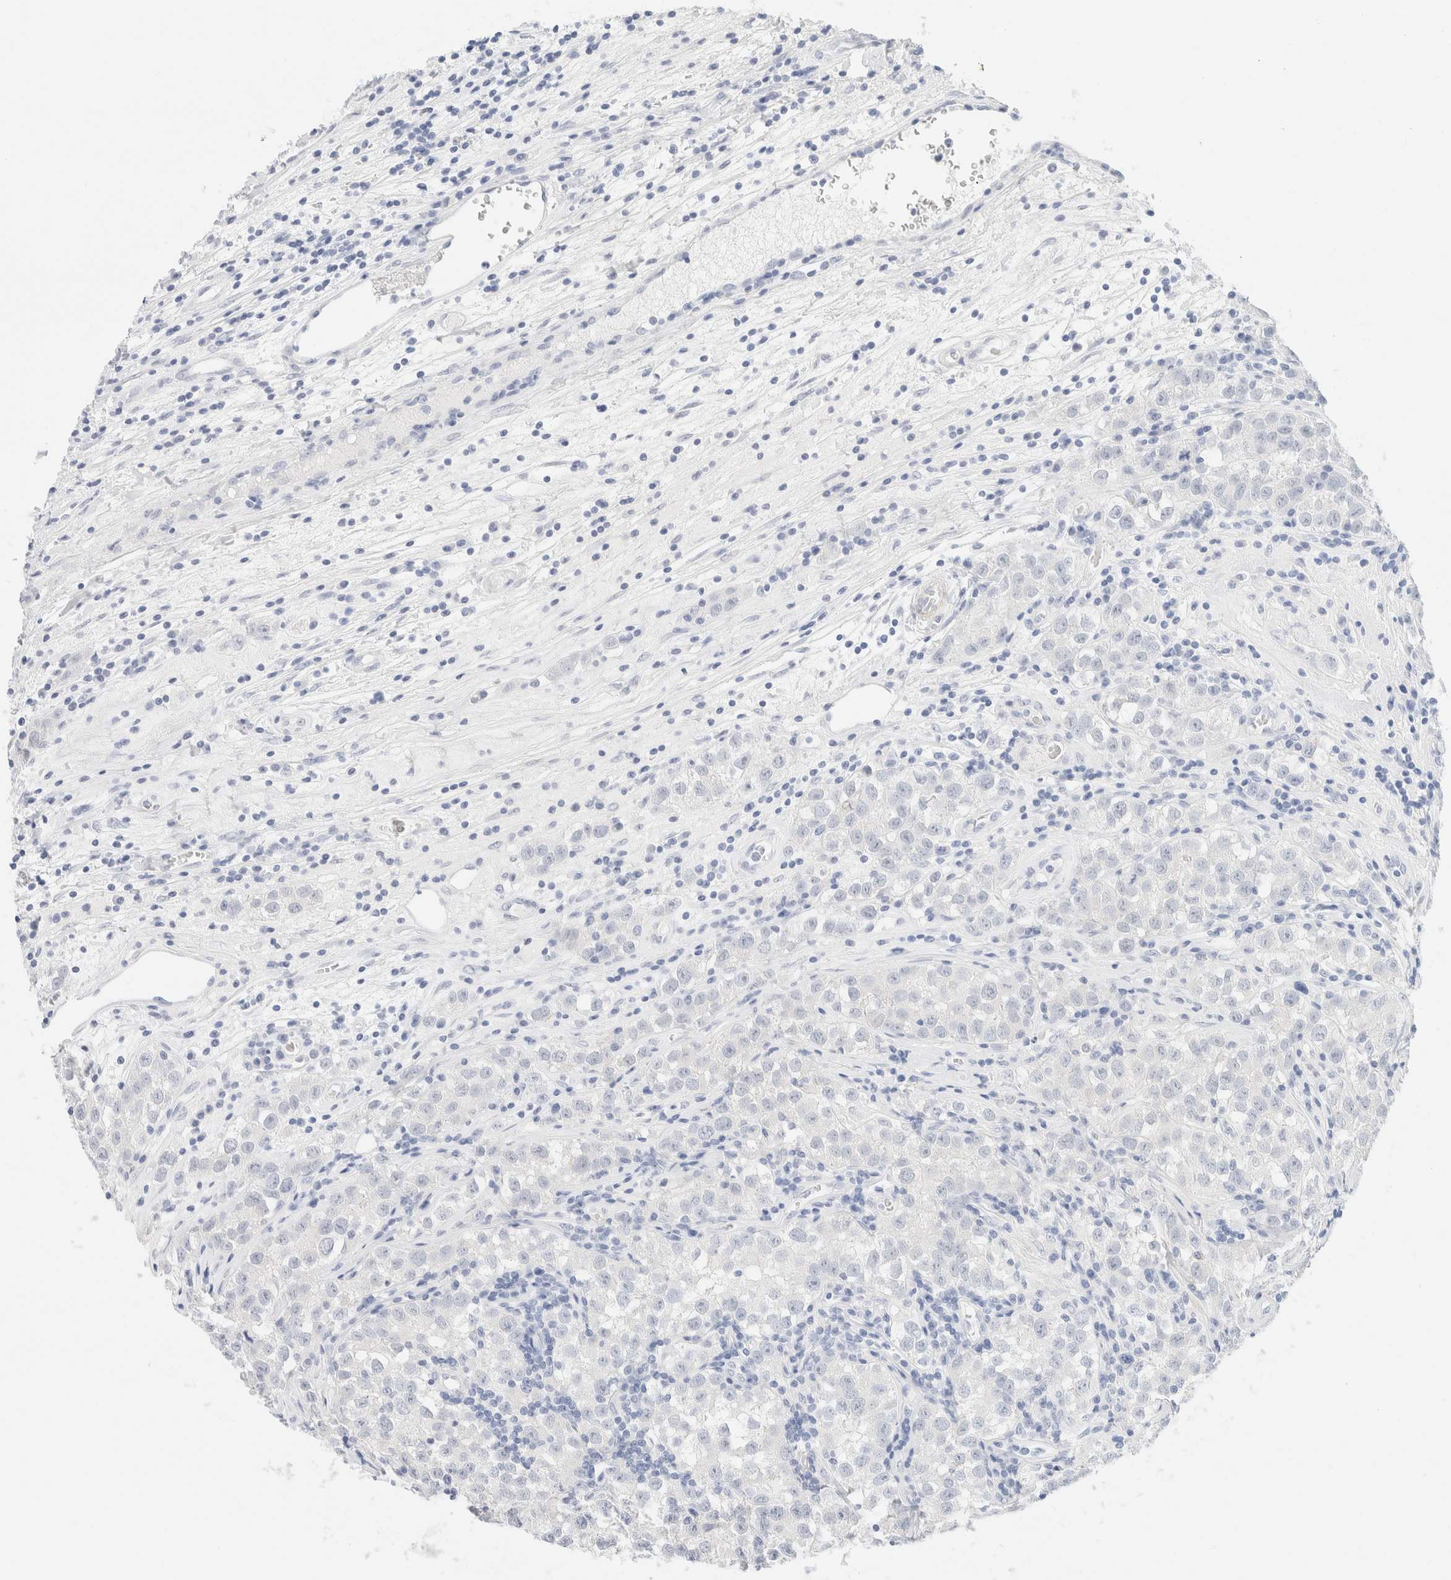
{"staining": {"intensity": "negative", "quantity": "none", "location": "none"}, "tissue": "testis cancer", "cell_type": "Tumor cells", "image_type": "cancer", "snomed": [{"axis": "morphology", "description": "Seminoma, NOS"}, {"axis": "morphology", "description": "Carcinoma, Embryonal, NOS"}, {"axis": "topography", "description": "Testis"}], "caption": "IHC of human testis cancer (embryonal carcinoma) displays no expression in tumor cells. The staining was performed using DAB (3,3'-diaminobenzidine) to visualize the protein expression in brown, while the nuclei were stained in blue with hematoxylin (Magnification: 20x).", "gene": "DPYS", "patient": {"sex": "male", "age": 43}}